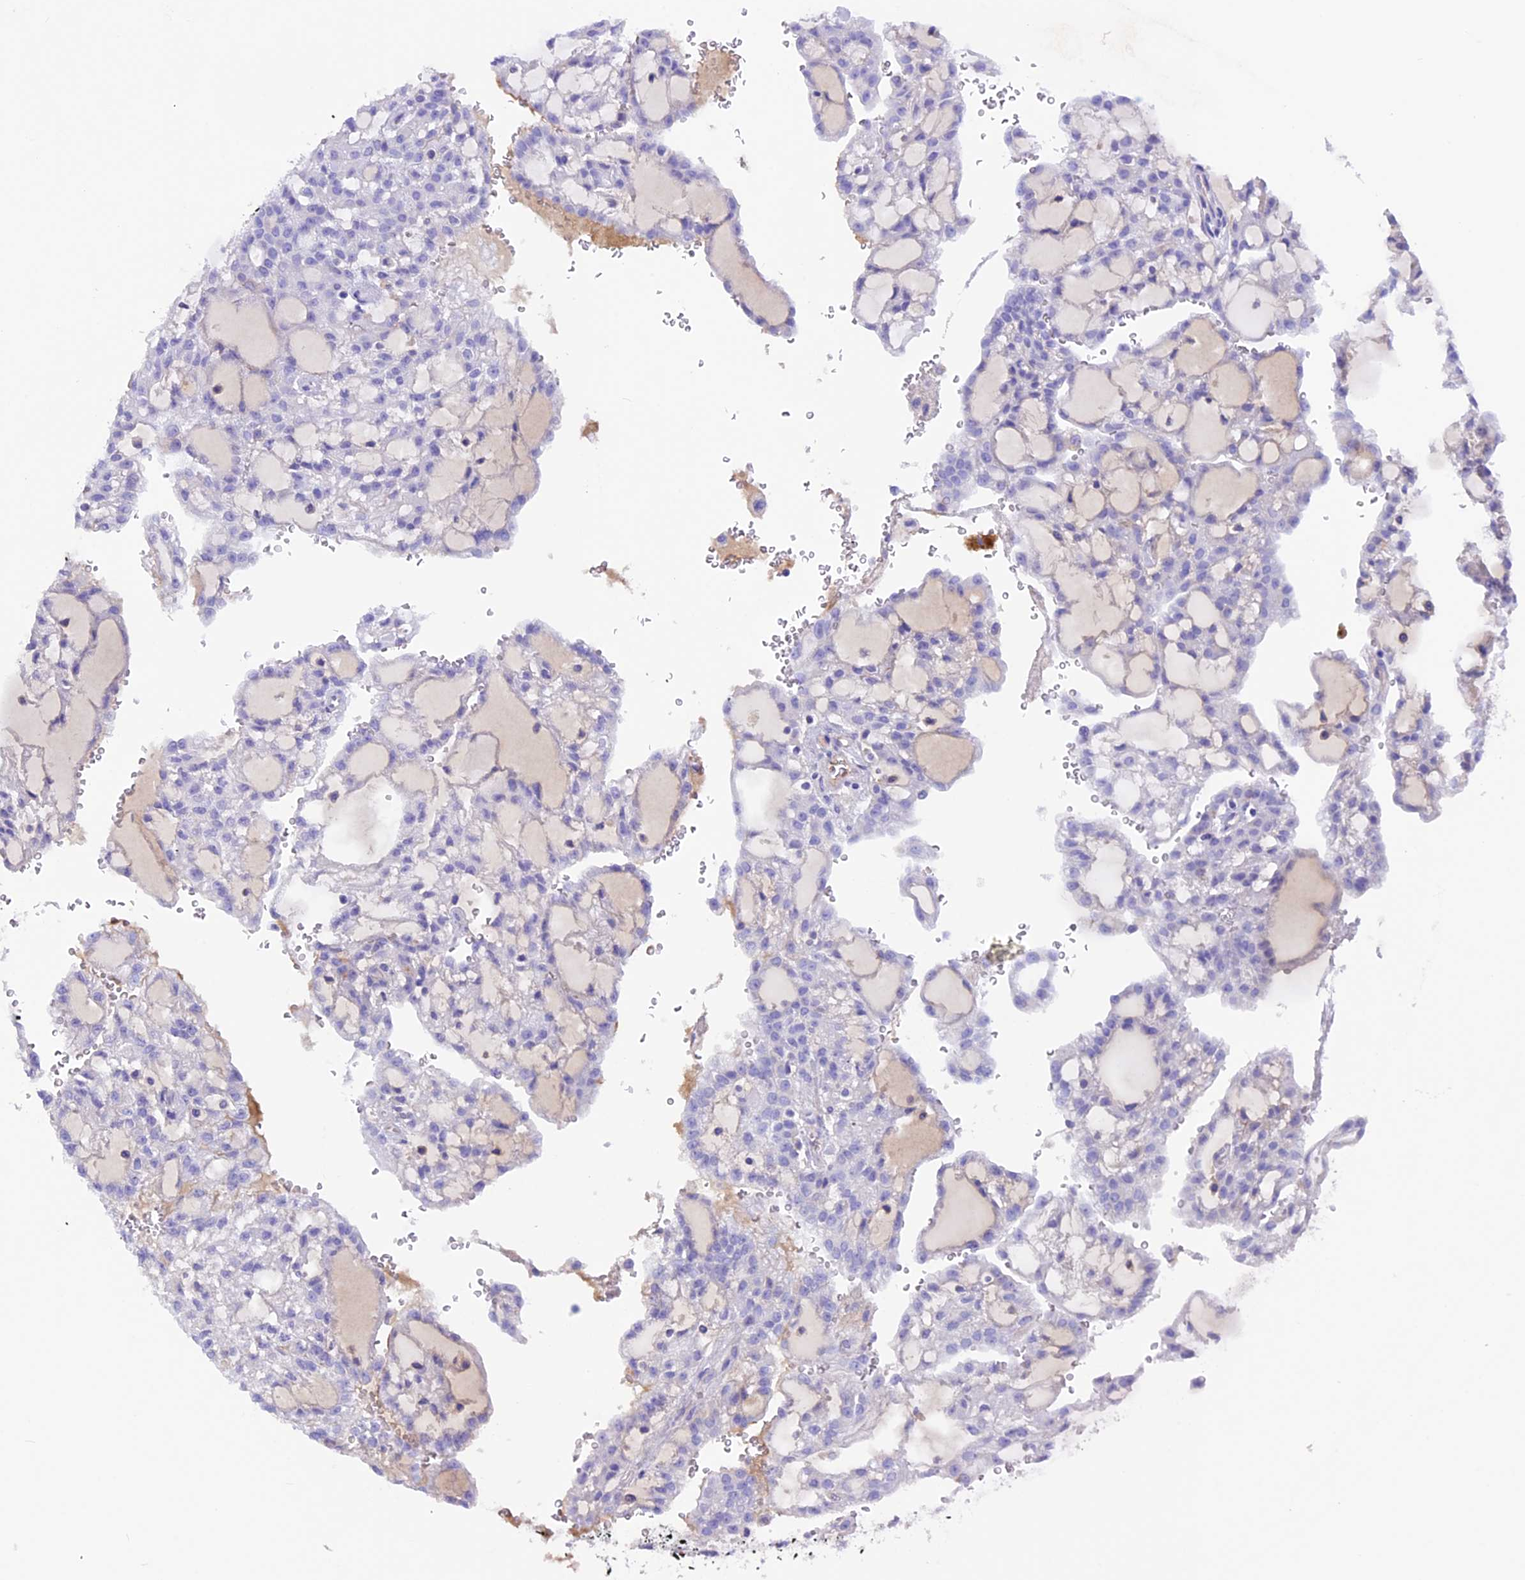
{"staining": {"intensity": "negative", "quantity": "none", "location": "none"}, "tissue": "renal cancer", "cell_type": "Tumor cells", "image_type": "cancer", "snomed": [{"axis": "morphology", "description": "Adenocarcinoma, NOS"}, {"axis": "topography", "description": "Kidney"}], "caption": "Human renal adenocarcinoma stained for a protein using immunohistochemistry displays no staining in tumor cells.", "gene": "IGSF6", "patient": {"sex": "male", "age": 63}}